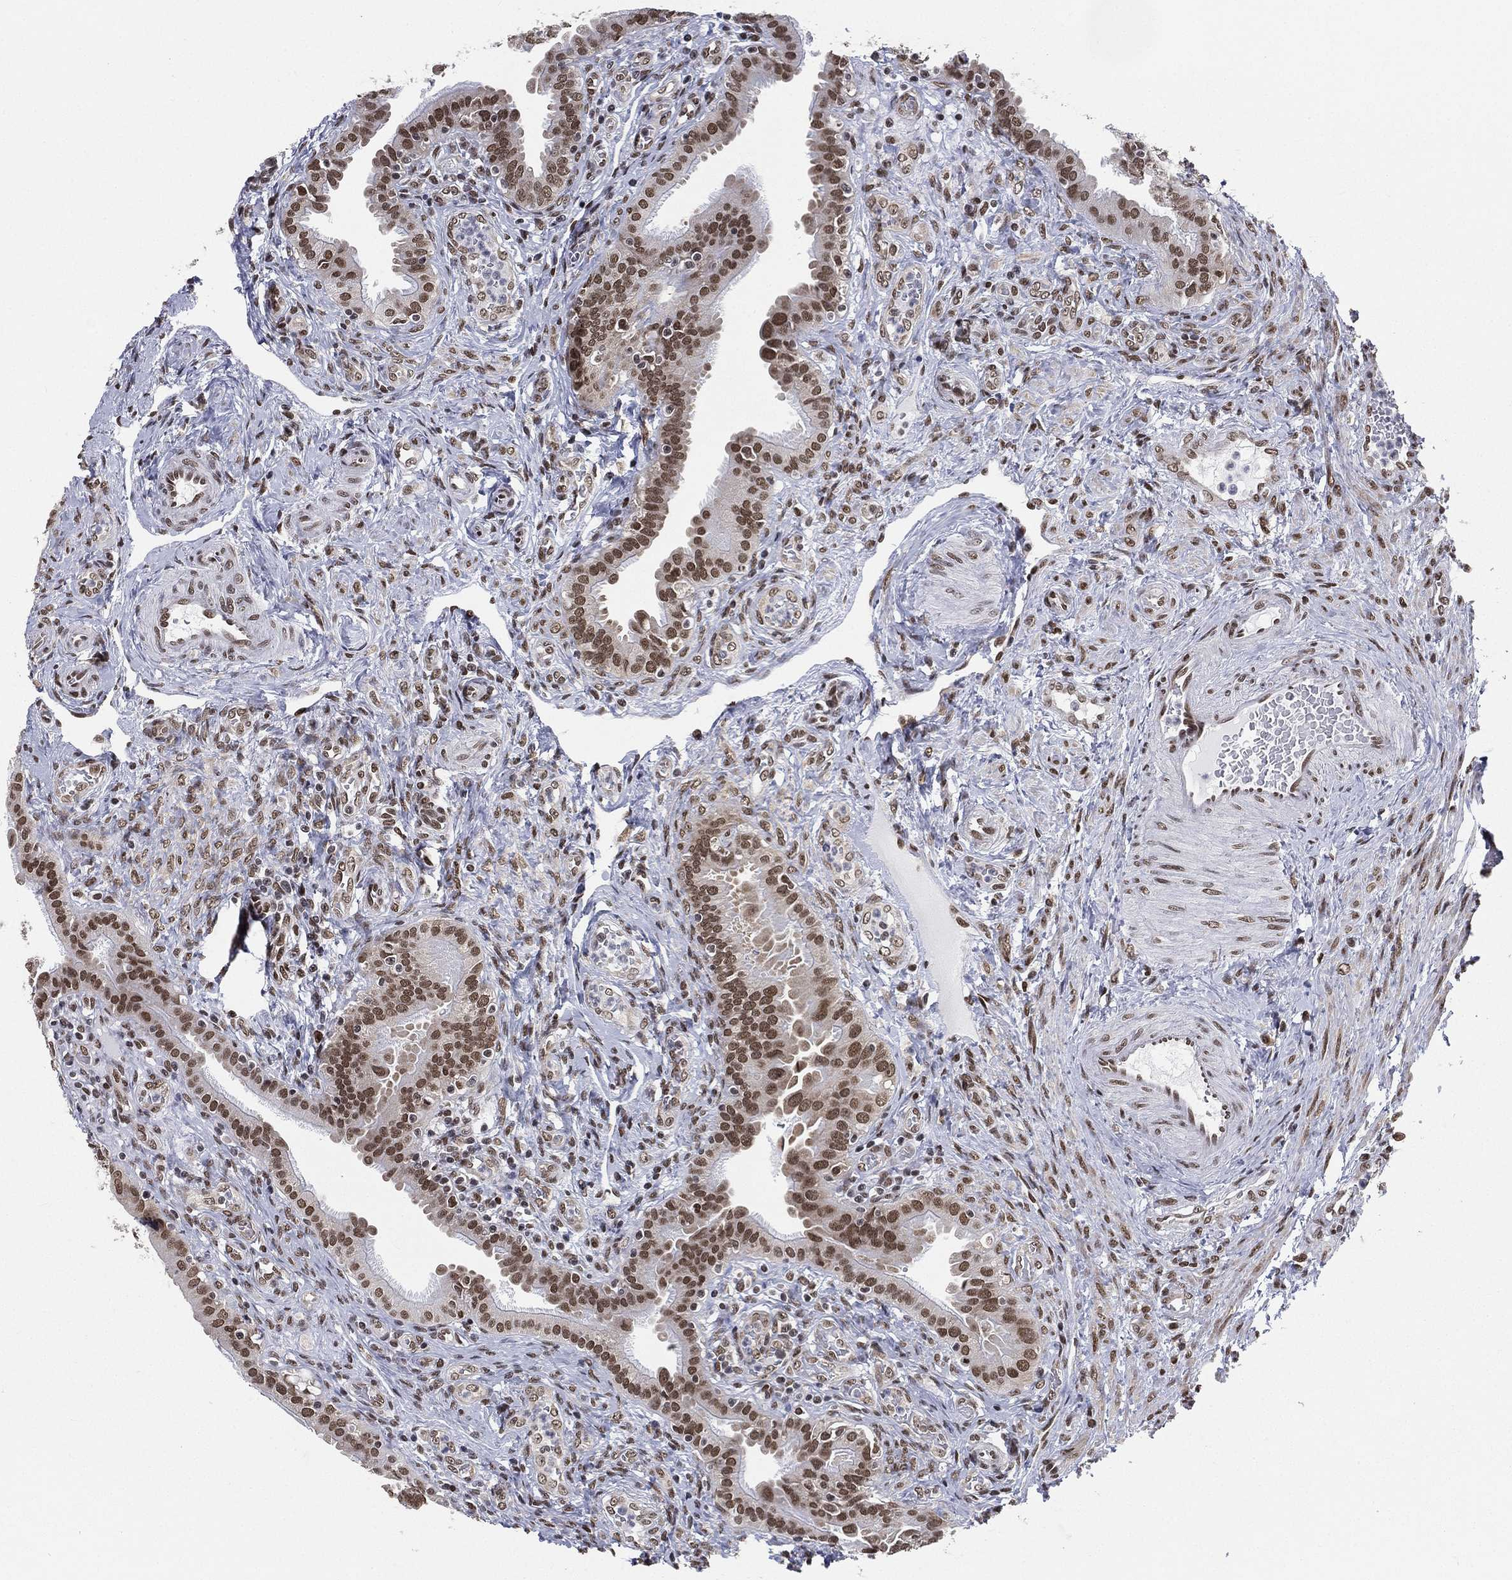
{"staining": {"intensity": "moderate", "quantity": "25%-75%", "location": "nuclear"}, "tissue": "fallopian tube", "cell_type": "Glandular cells", "image_type": "normal", "snomed": [{"axis": "morphology", "description": "Normal tissue, NOS"}, {"axis": "topography", "description": "Fallopian tube"}], "caption": "The photomicrograph reveals staining of benign fallopian tube, revealing moderate nuclear protein positivity (brown color) within glandular cells.", "gene": "FUBP3", "patient": {"sex": "female", "age": 41}}